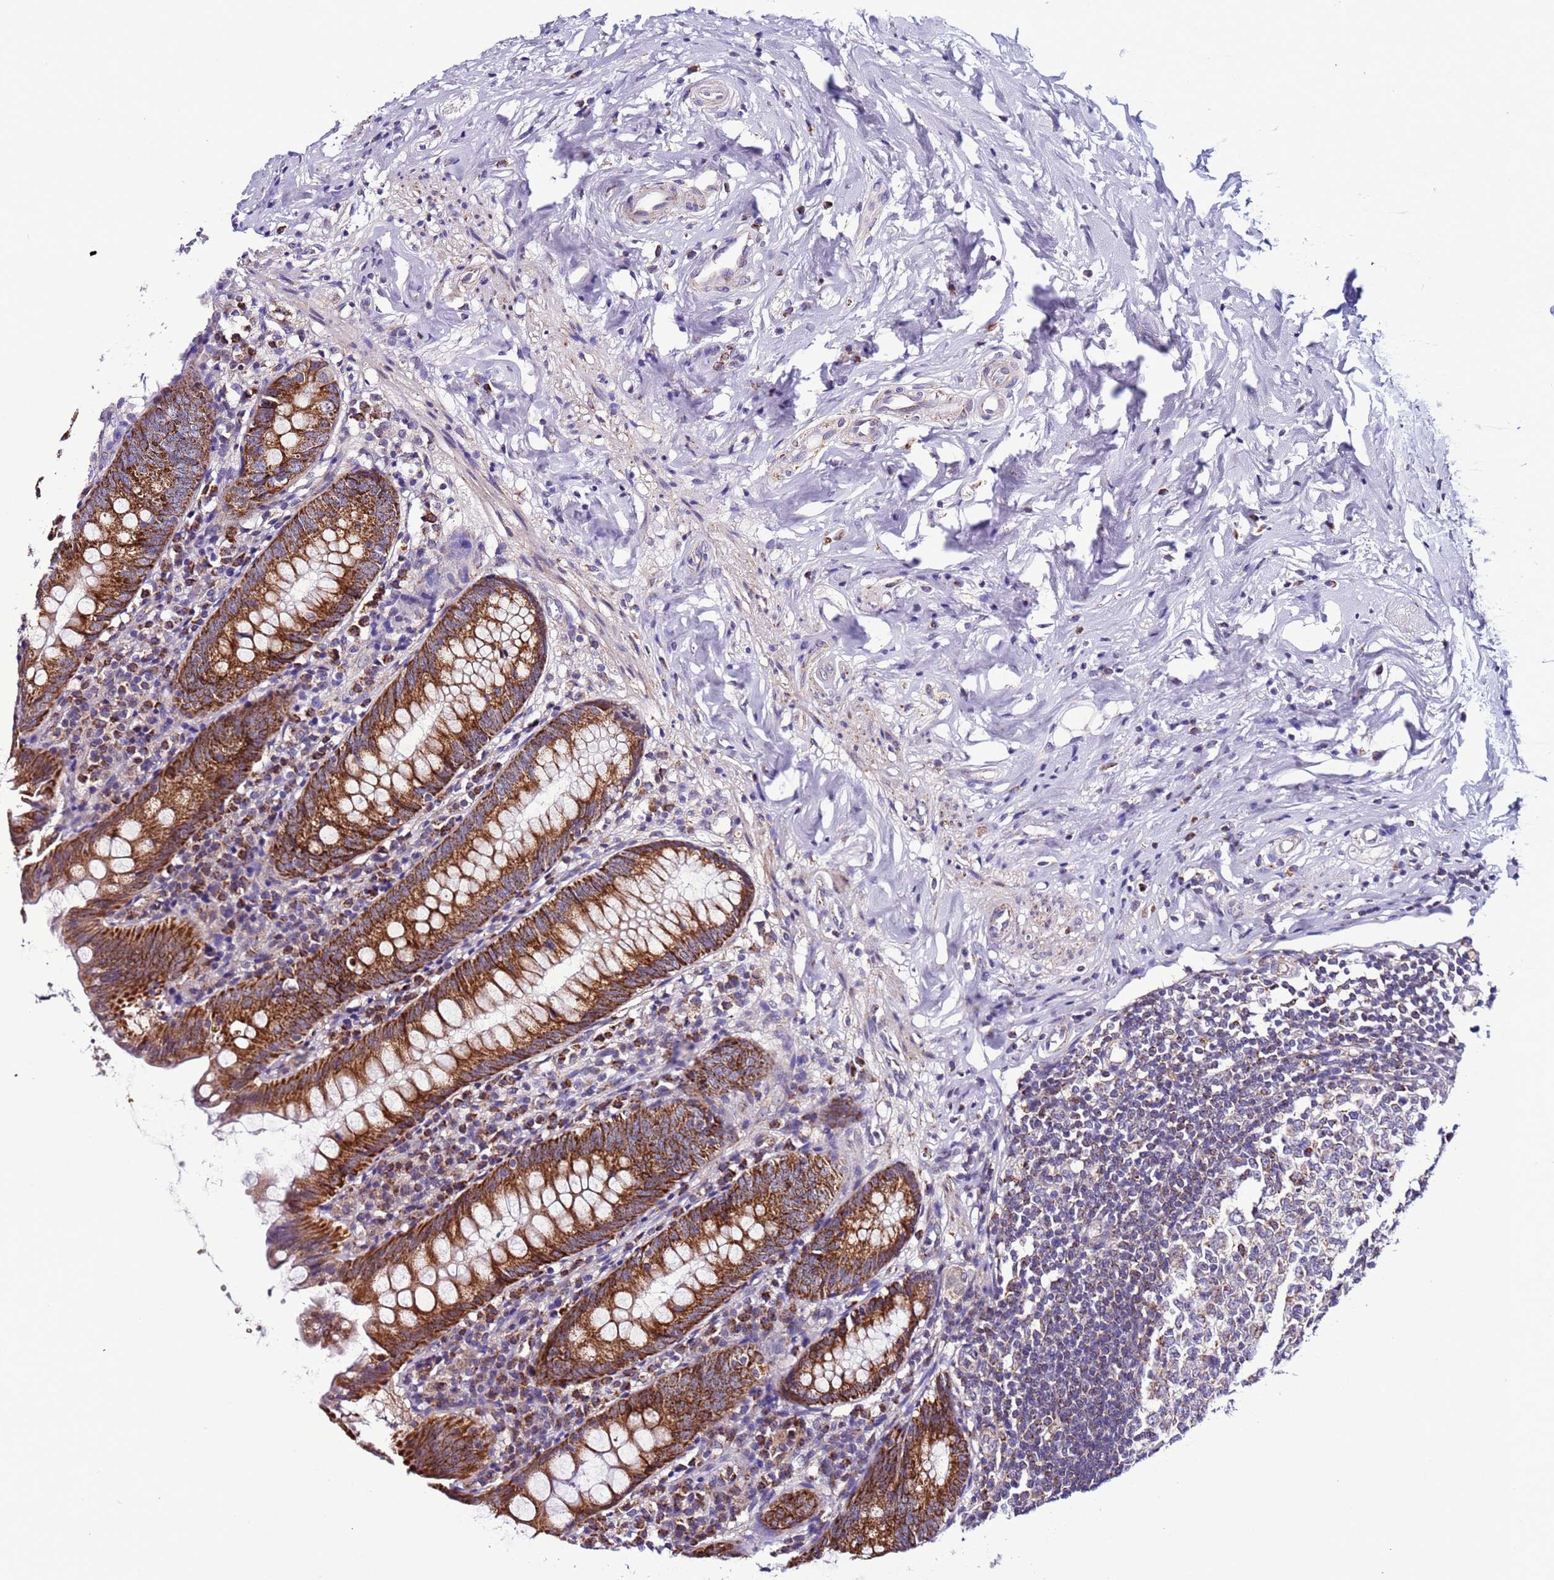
{"staining": {"intensity": "strong", "quantity": ">75%", "location": "cytoplasmic/membranous"}, "tissue": "appendix", "cell_type": "Glandular cells", "image_type": "normal", "snomed": [{"axis": "morphology", "description": "Normal tissue, NOS"}, {"axis": "topography", "description": "Appendix"}], "caption": "IHC histopathology image of unremarkable human appendix stained for a protein (brown), which displays high levels of strong cytoplasmic/membranous positivity in approximately >75% of glandular cells.", "gene": "UEVLD", "patient": {"sex": "female", "age": 54}}